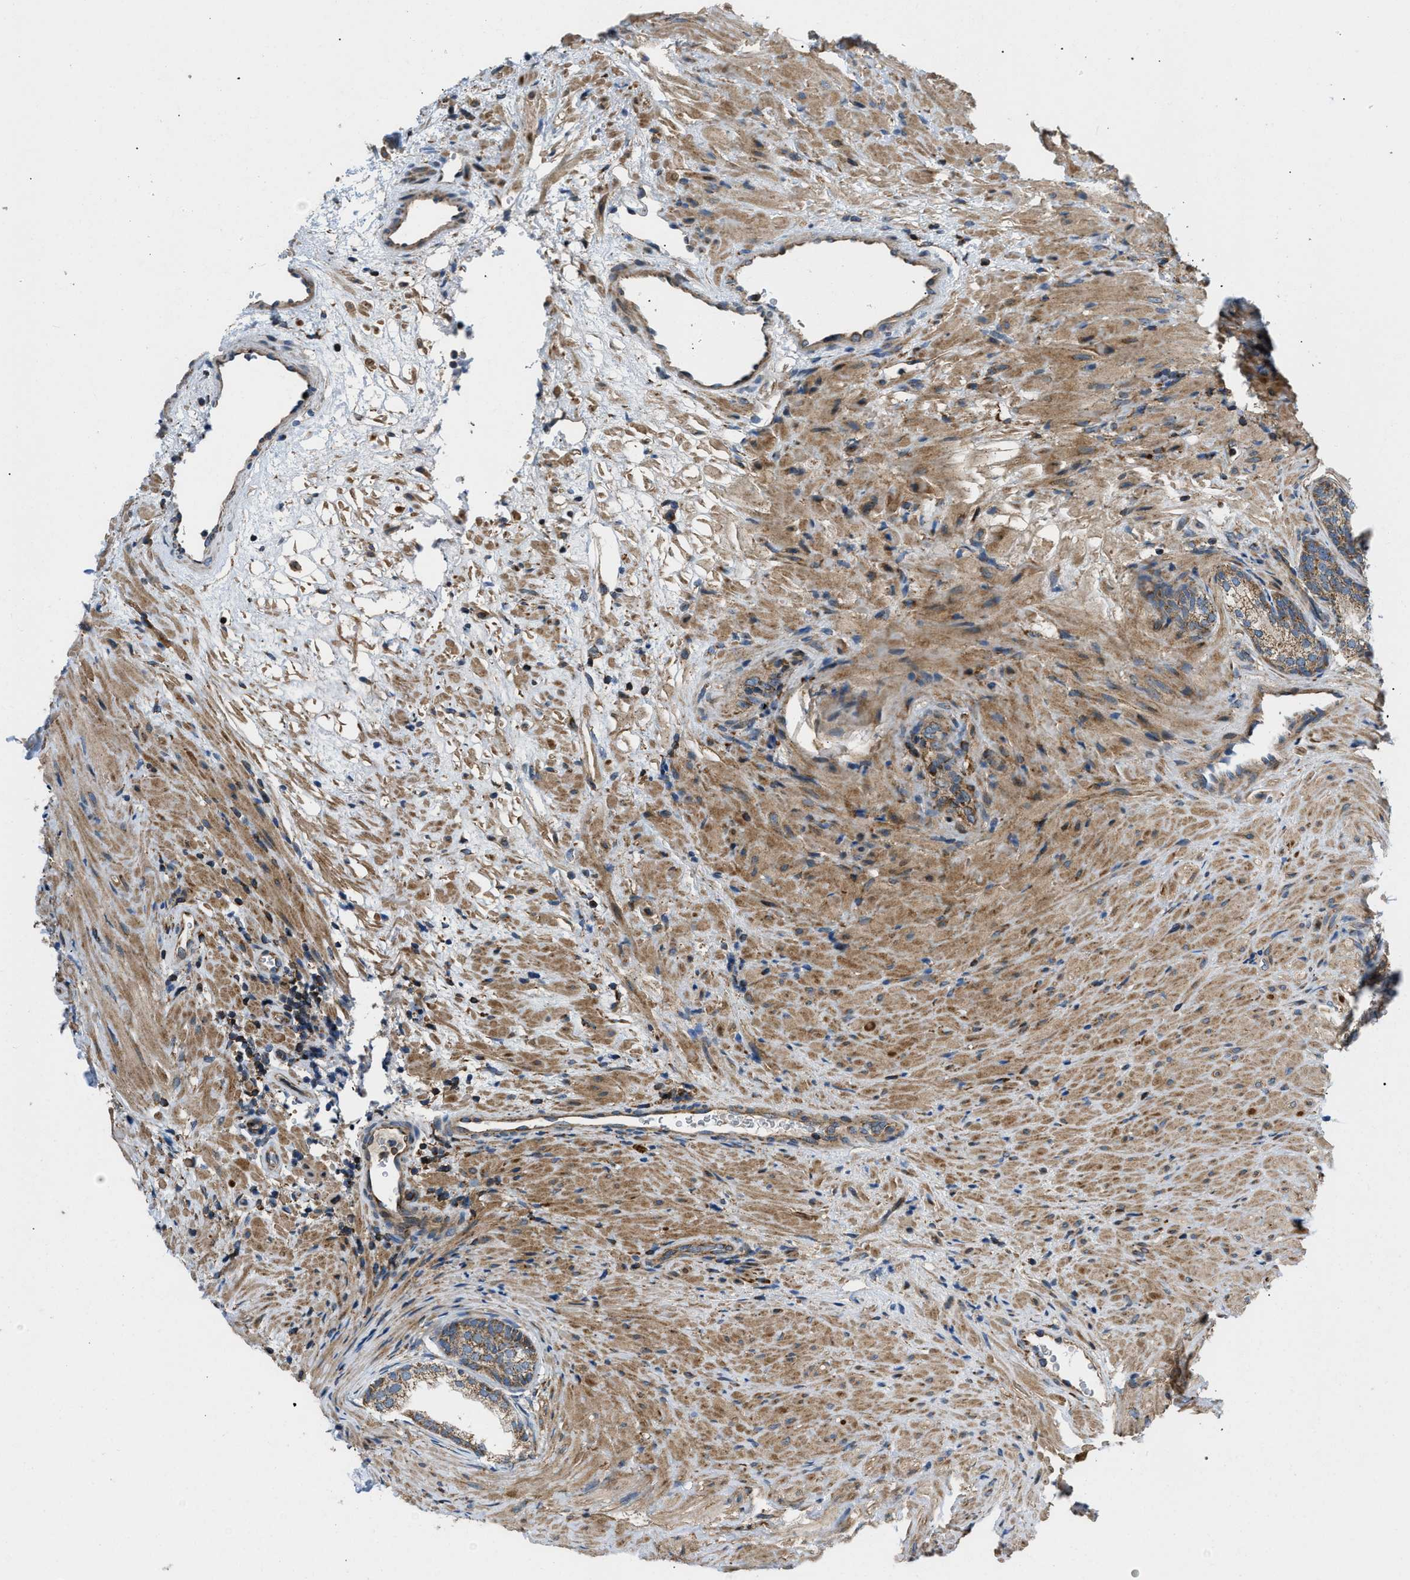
{"staining": {"intensity": "strong", "quantity": ">75%", "location": "cytoplasmic/membranous"}, "tissue": "prostate", "cell_type": "Glandular cells", "image_type": "normal", "snomed": [{"axis": "morphology", "description": "Normal tissue, NOS"}, {"axis": "topography", "description": "Prostate"}], "caption": "Immunohistochemical staining of benign prostate displays strong cytoplasmic/membranous protein staining in about >75% of glandular cells. (DAB IHC, brown staining for protein, blue staining for nuclei).", "gene": "OPTN", "patient": {"sex": "male", "age": 76}}